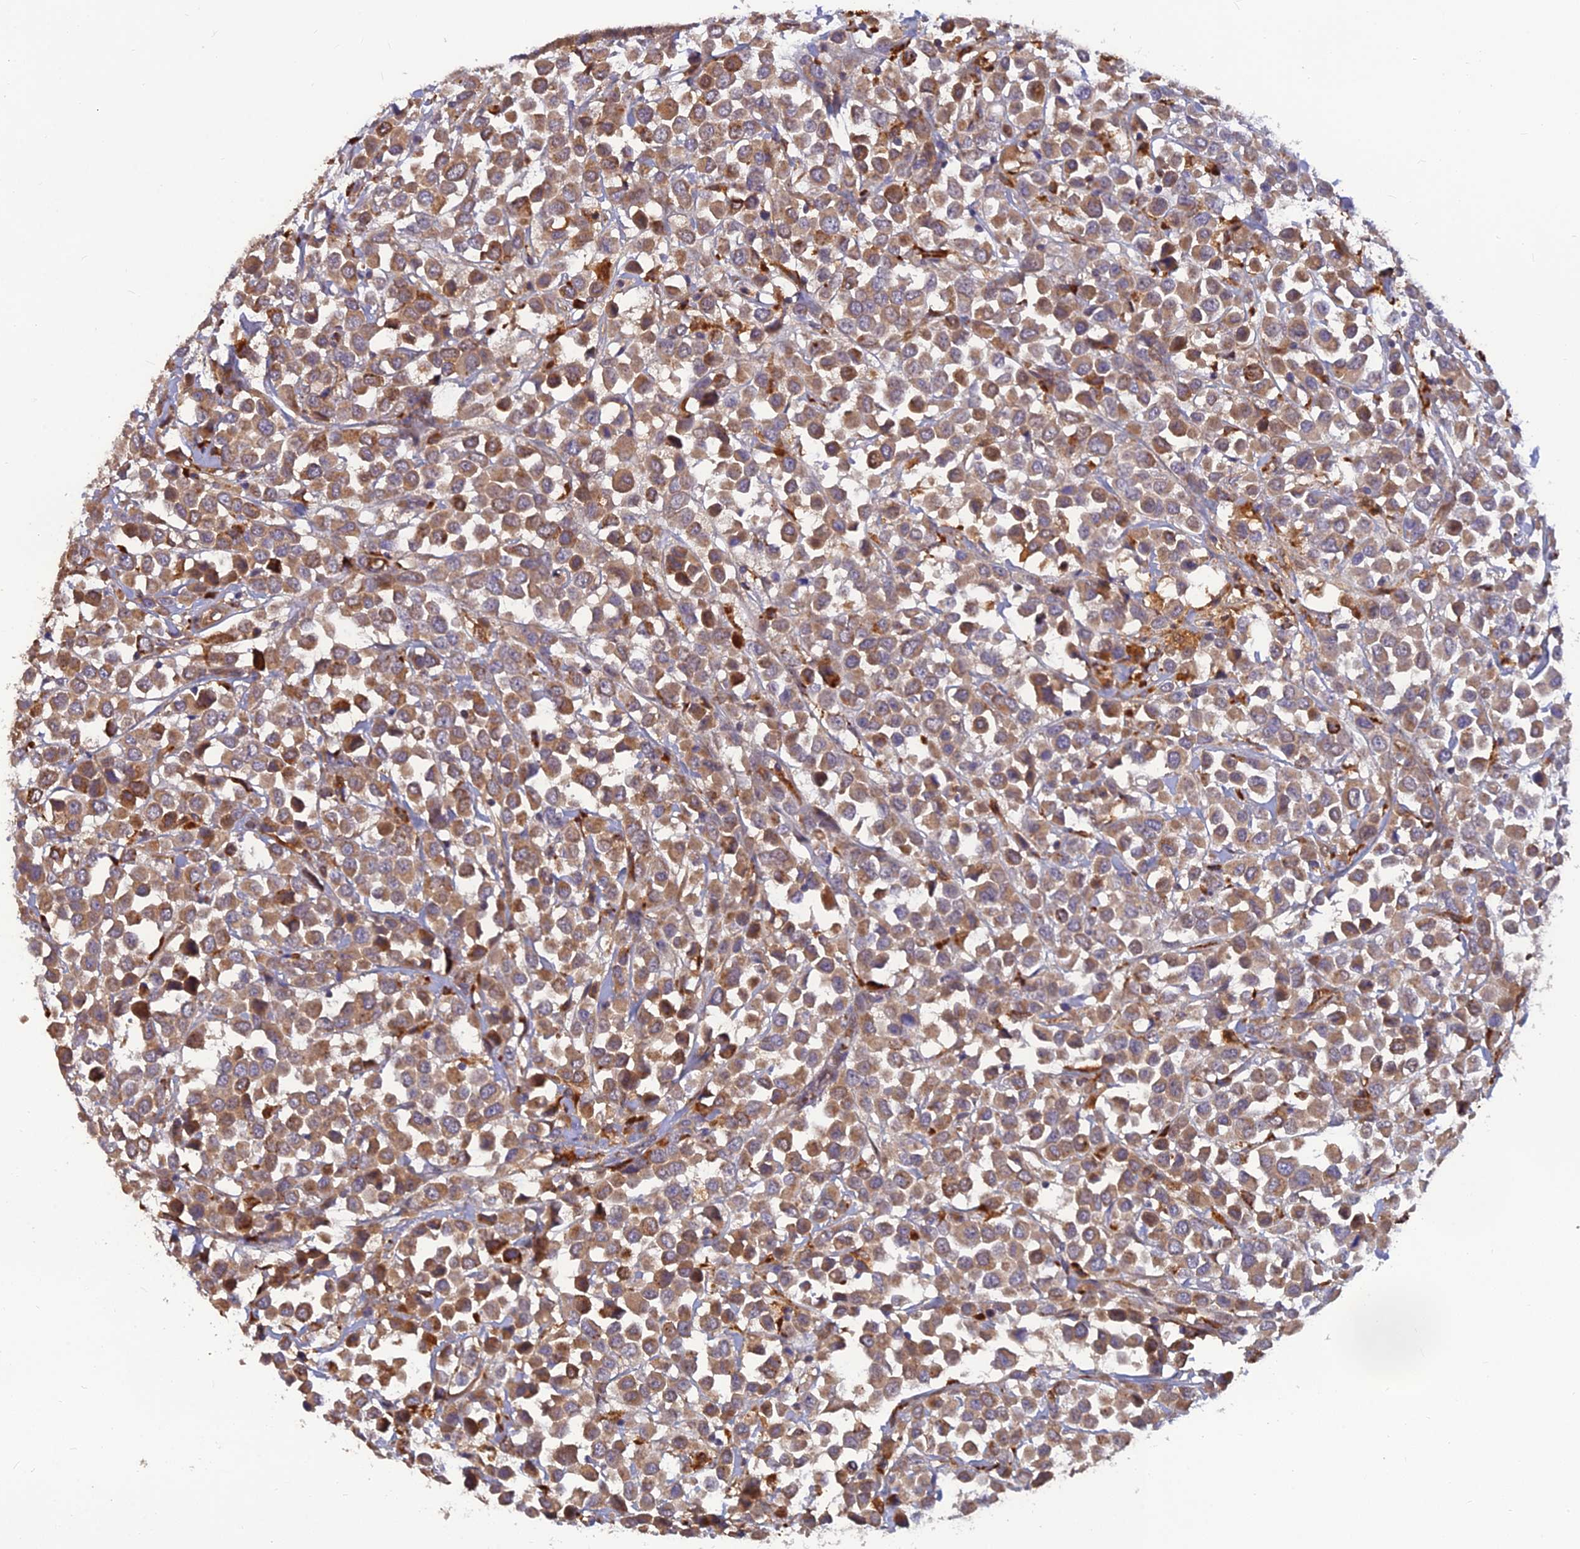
{"staining": {"intensity": "moderate", "quantity": ">75%", "location": "cytoplasmic/membranous"}, "tissue": "breast cancer", "cell_type": "Tumor cells", "image_type": "cancer", "snomed": [{"axis": "morphology", "description": "Duct carcinoma"}, {"axis": "topography", "description": "Breast"}], "caption": "The image demonstrates immunohistochemical staining of breast cancer (invasive ductal carcinoma). There is moderate cytoplasmic/membranous positivity is appreciated in approximately >75% of tumor cells. (DAB (3,3'-diaminobenzidine) IHC with brightfield microscopy, high magnification).", "gene": "FAM151B", "patient": {"sex": "female", "age": 61}}